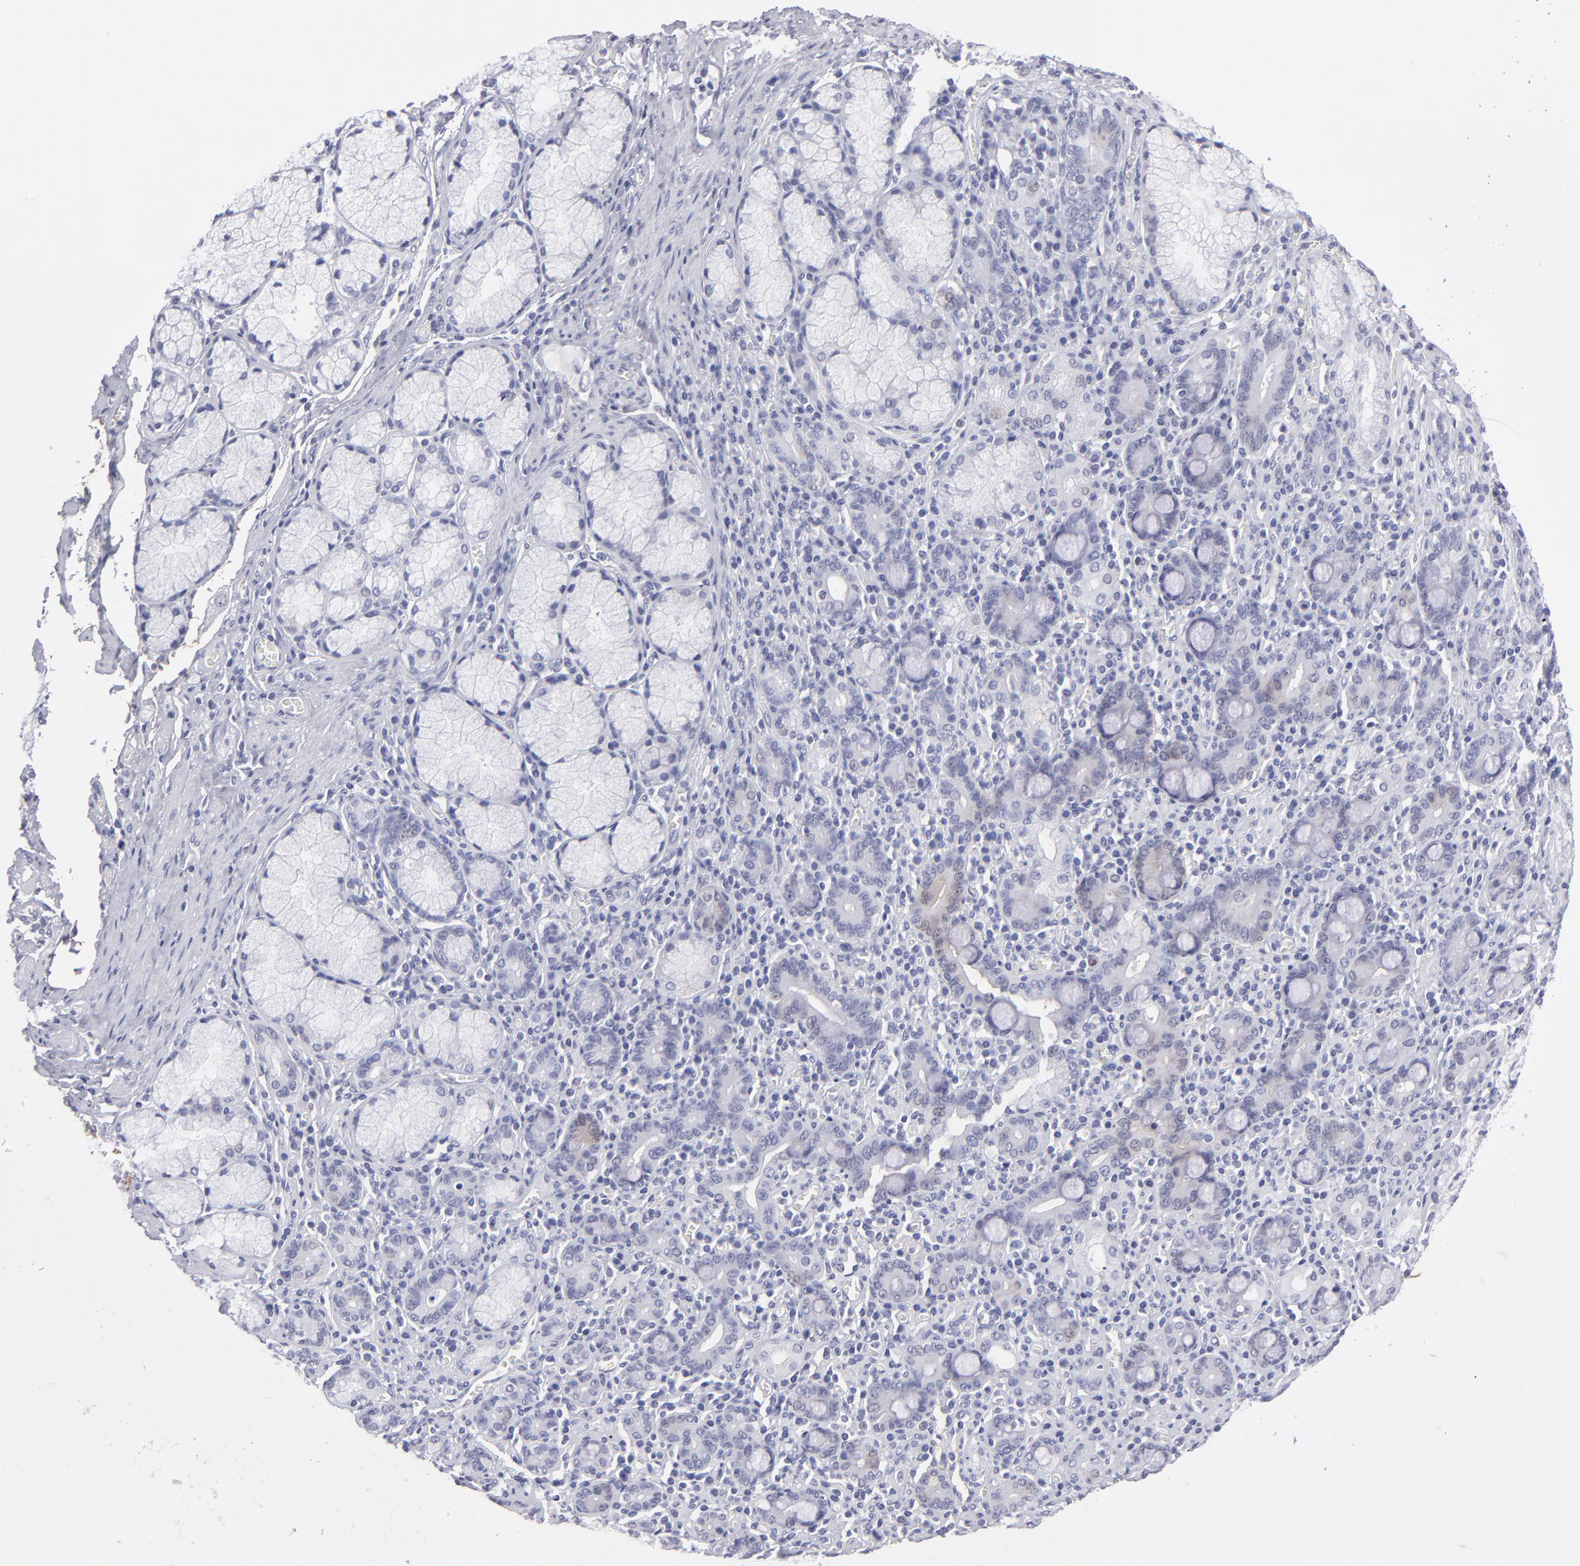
{"staining": {"intensity": "negative", "quantity": "none", "location": "none"}, "tissue": "pancreatic cancer", "cell_type": "Tumor cells", "image_type": "cancer", "snomed": [{"axis": "morphology", "description": "Adenocarcinoma, NOS"}, {"axis": "topography", "description": "Pancreas"}], "caption": "Immunohistochemistry photomicrograph of adenocarcinoma (pancreatic) stained for a protein (brown), which exhibits no expression in tumor cells.", "gene": "ALDOB", "patient": {"sex": "male", "age": 77}}